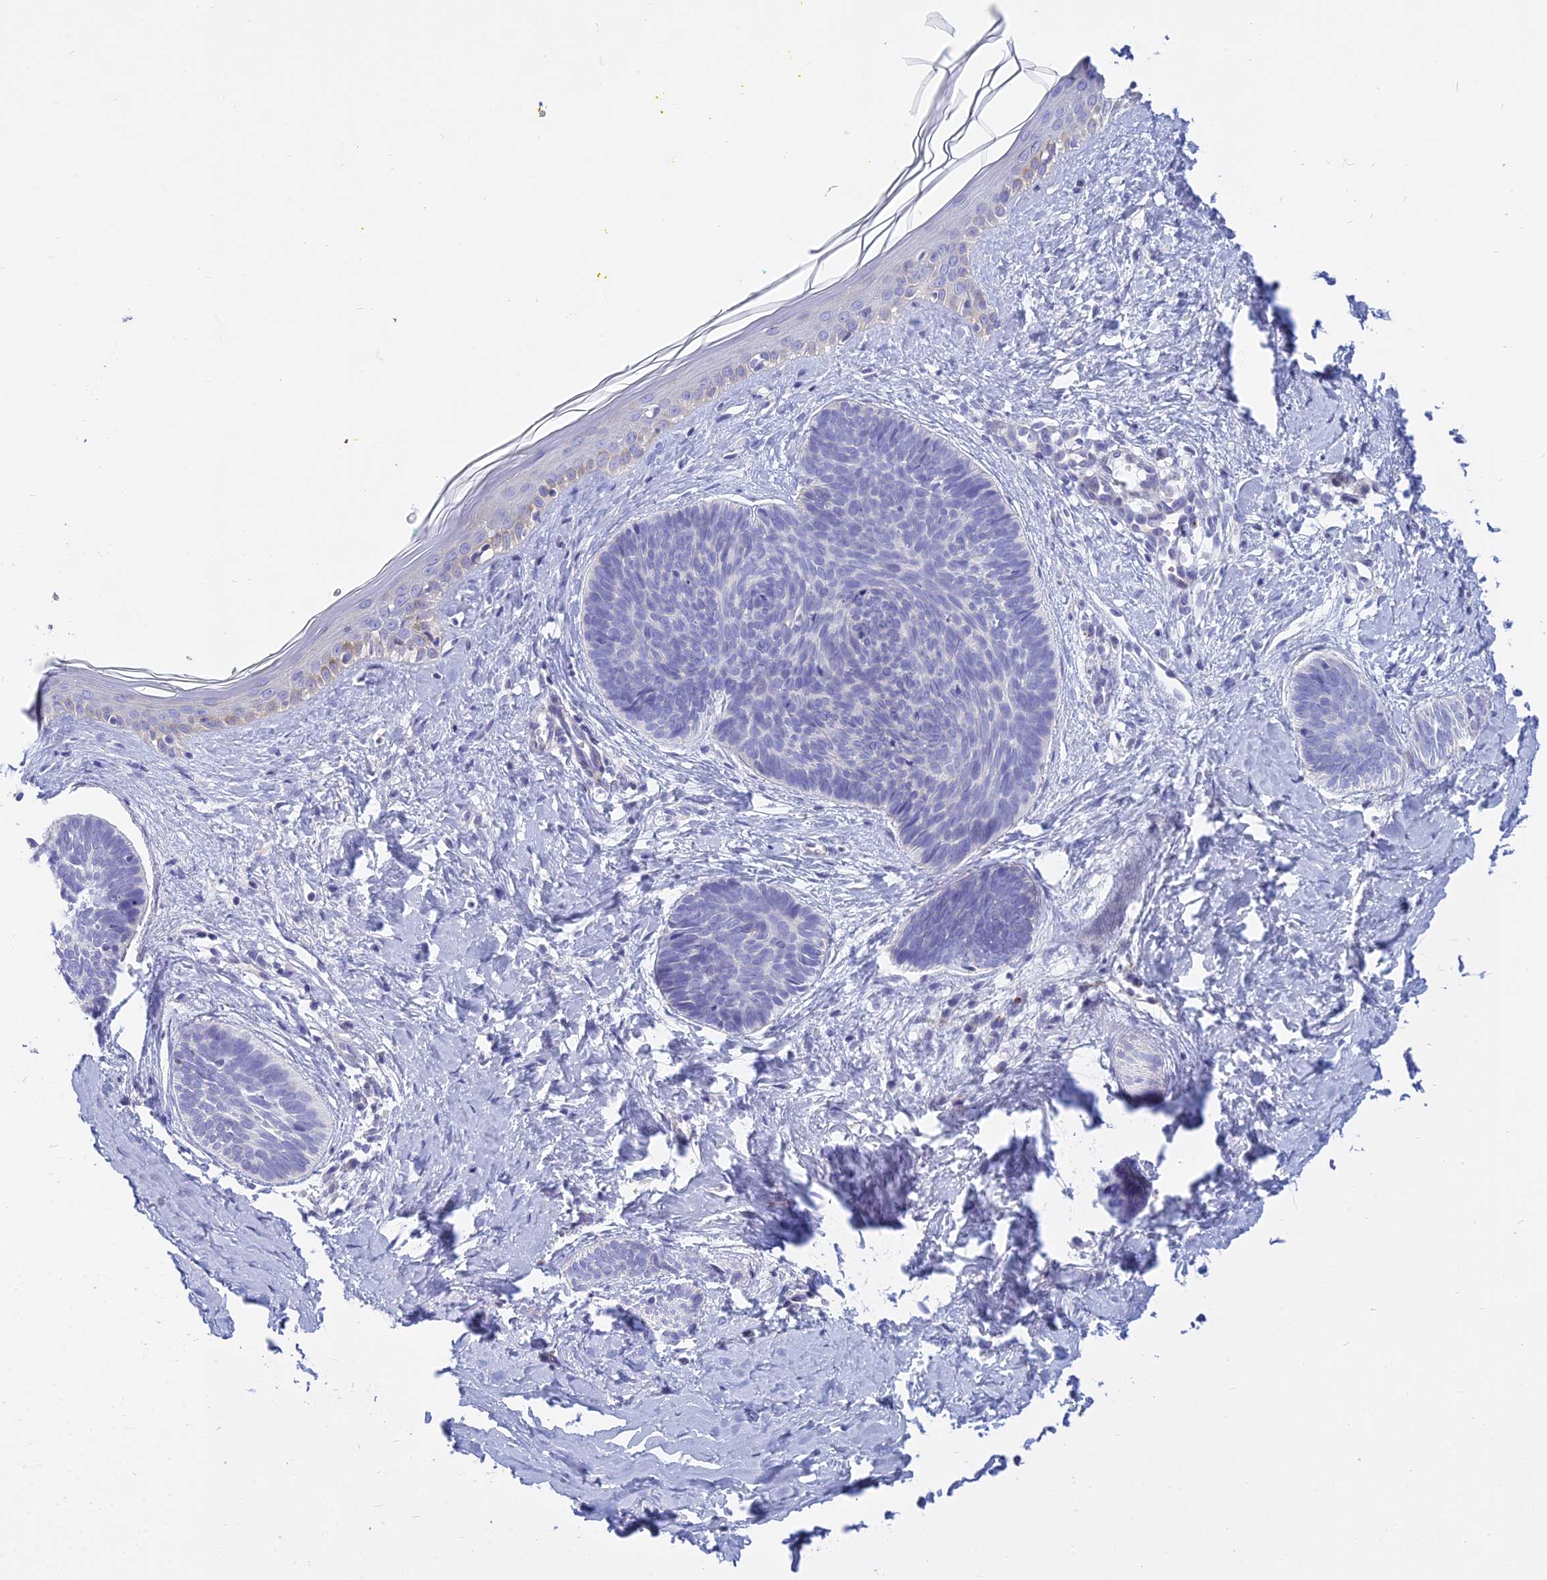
{"staining": {"intensity": "negative", "quantity": "none", "location": "none"}, "tissue": "skin cancer", "cell_type": "Tumor cells", "image_type": "cancer", "snomed": [{"axis": "morphology", "description": "Basal cell carcinoma"}, {"axis": "topography", "description": "Skin"}], "caption": "Basal cell carcinoma (skin) was stained to show a protein in brown. There is no significant positivity in tumor cells.", "gene": "SMIM24", "patient": {"sex": "female", "age": 81}}